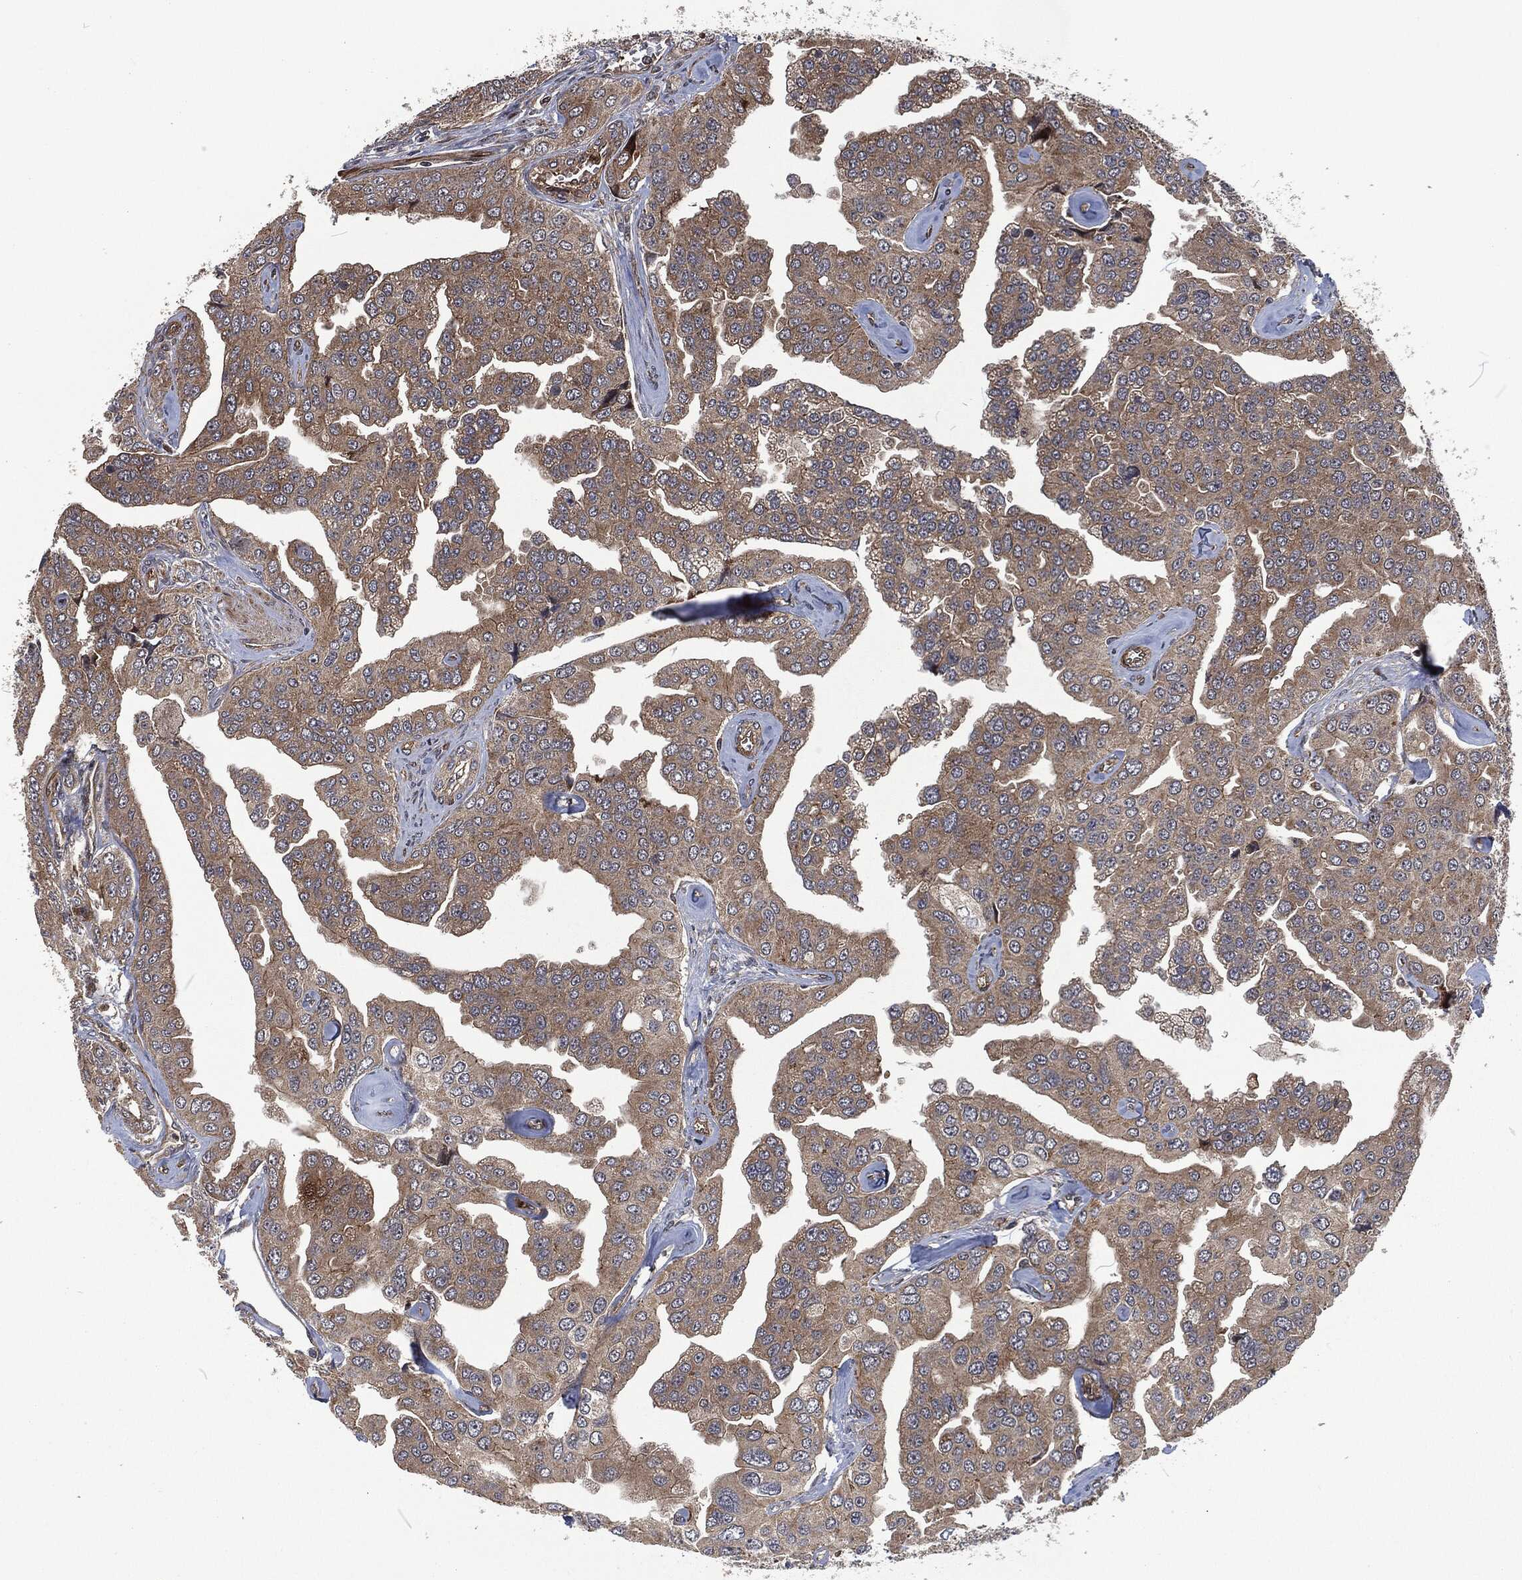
{"staining": {"intensity": "weak", "quantity": "25%-75%", "location": "cytoplasmic/membranous"}, "tissue": "prostate cancer", "cell_type": "Tumor cells", "image_type": "cancer", "snomed": [{"axis": "morphology", "description": "Adenocarcinoma, NOS"}, {"axis": "topography", "description": "Prostate and seminal vesicle, NOS"}, {"axis": "topography", "description": "Prostate"}], "caption": "Protein expression analysis of human prostate adenocarcinoma reveals weak cytoplasmic/membranous expression in about 25%-75% of tumor cells.", "gene": "CMPK2", "patient": {"sex": "male", "age": 69}}